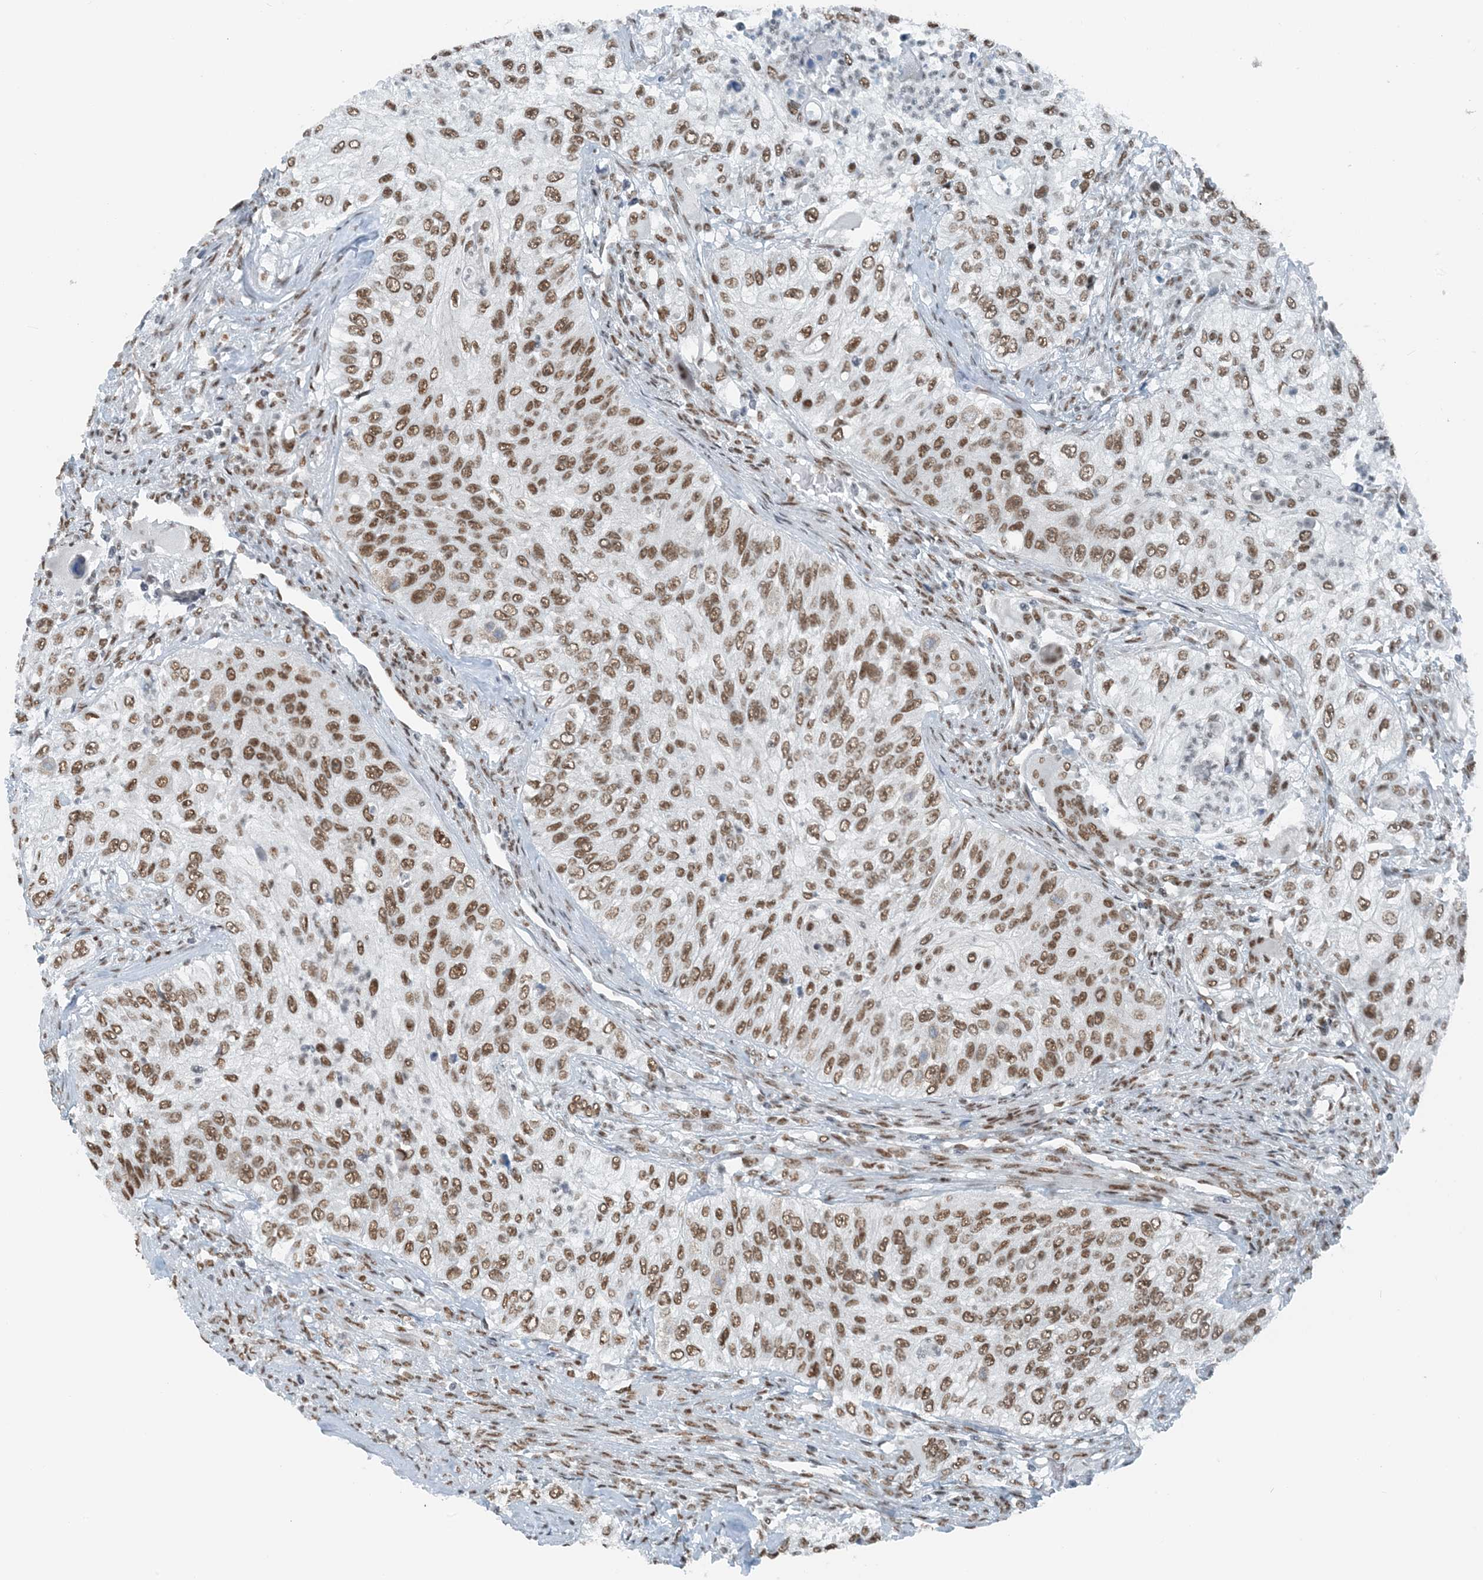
{"staining": {"intensity": "moderate", "quantity": ">75%", "location": "nuclear"}, "tissue": "urothelial cancer", "cell_type": "Tumor cells", "image_type": "cancer", "snomed": [{"axis": "morphology", "description": "Urothelial carcinoma, High grade"}, {"axis": "topography", "description": "Urinary bladder"}], "caption": "High-grade urothelial carcinoma stained with immunohistochemistry shows moderate nuclear positivity in about >75% of tumor cells.", "gene": "ZNF500", "patient": {"sex": "female", "age": 60}}